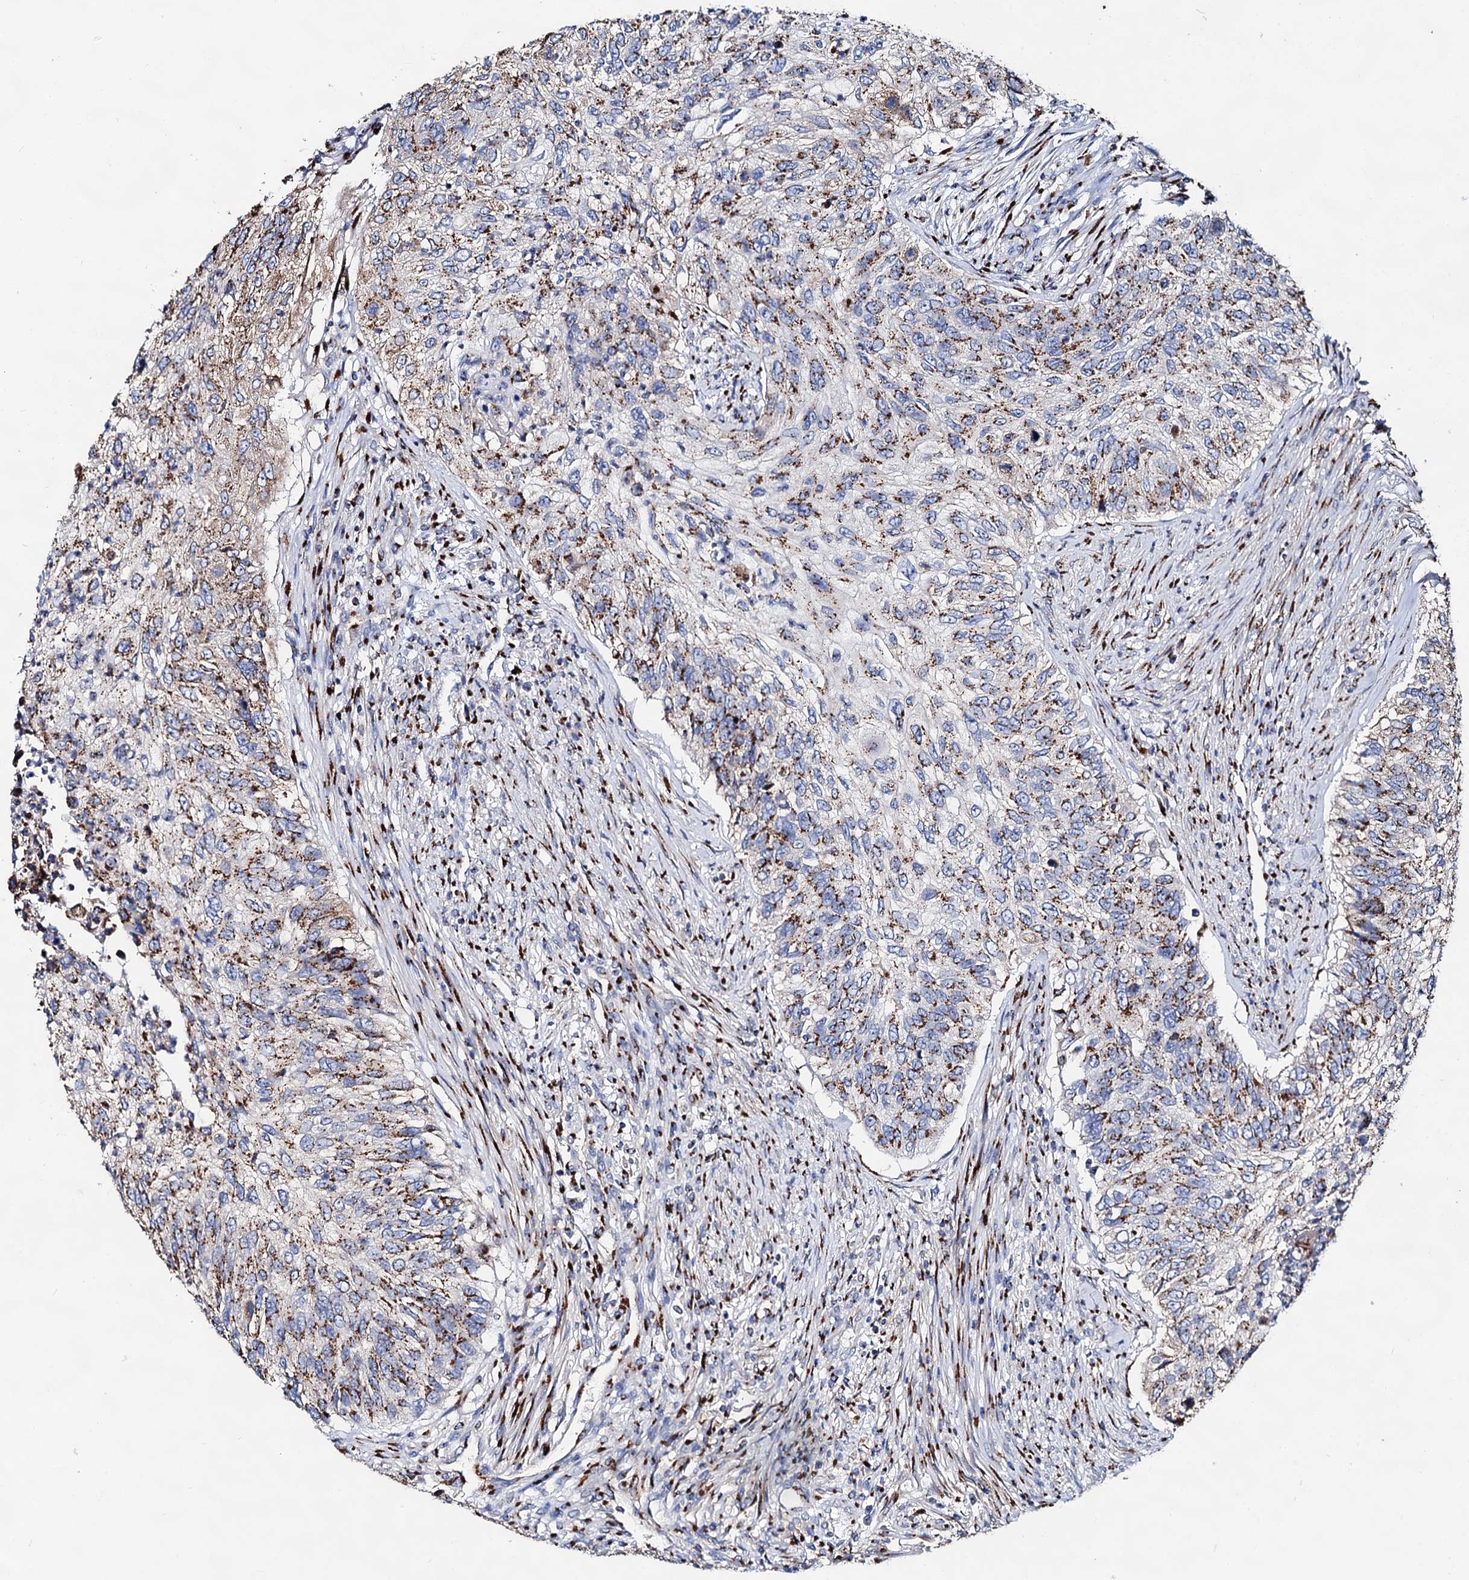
{"staining": {"intensity": "strong", "quantity": ">75%", "location": "cytoplasmic/membranous"}, "tissue": "urothelial cancer", "cell_type": "Tumor cells", "image_type": "cancer", "snomed": [{"axis": "morphology", "description": "Urothelial carcinoma, High grade"}, {"axis": "topography", "description": "Urinary bladder"}], "caption": "Urothelial cancer was stained to show a protein in brown. There is high levels of strong cytoplasmic/membranous staining in approximately >75% of tumor cells. (IHC, brightfield microscopy, high magnification).", "gene": "TM9SF3", "patient": {"sex": "female", "age": 60}}